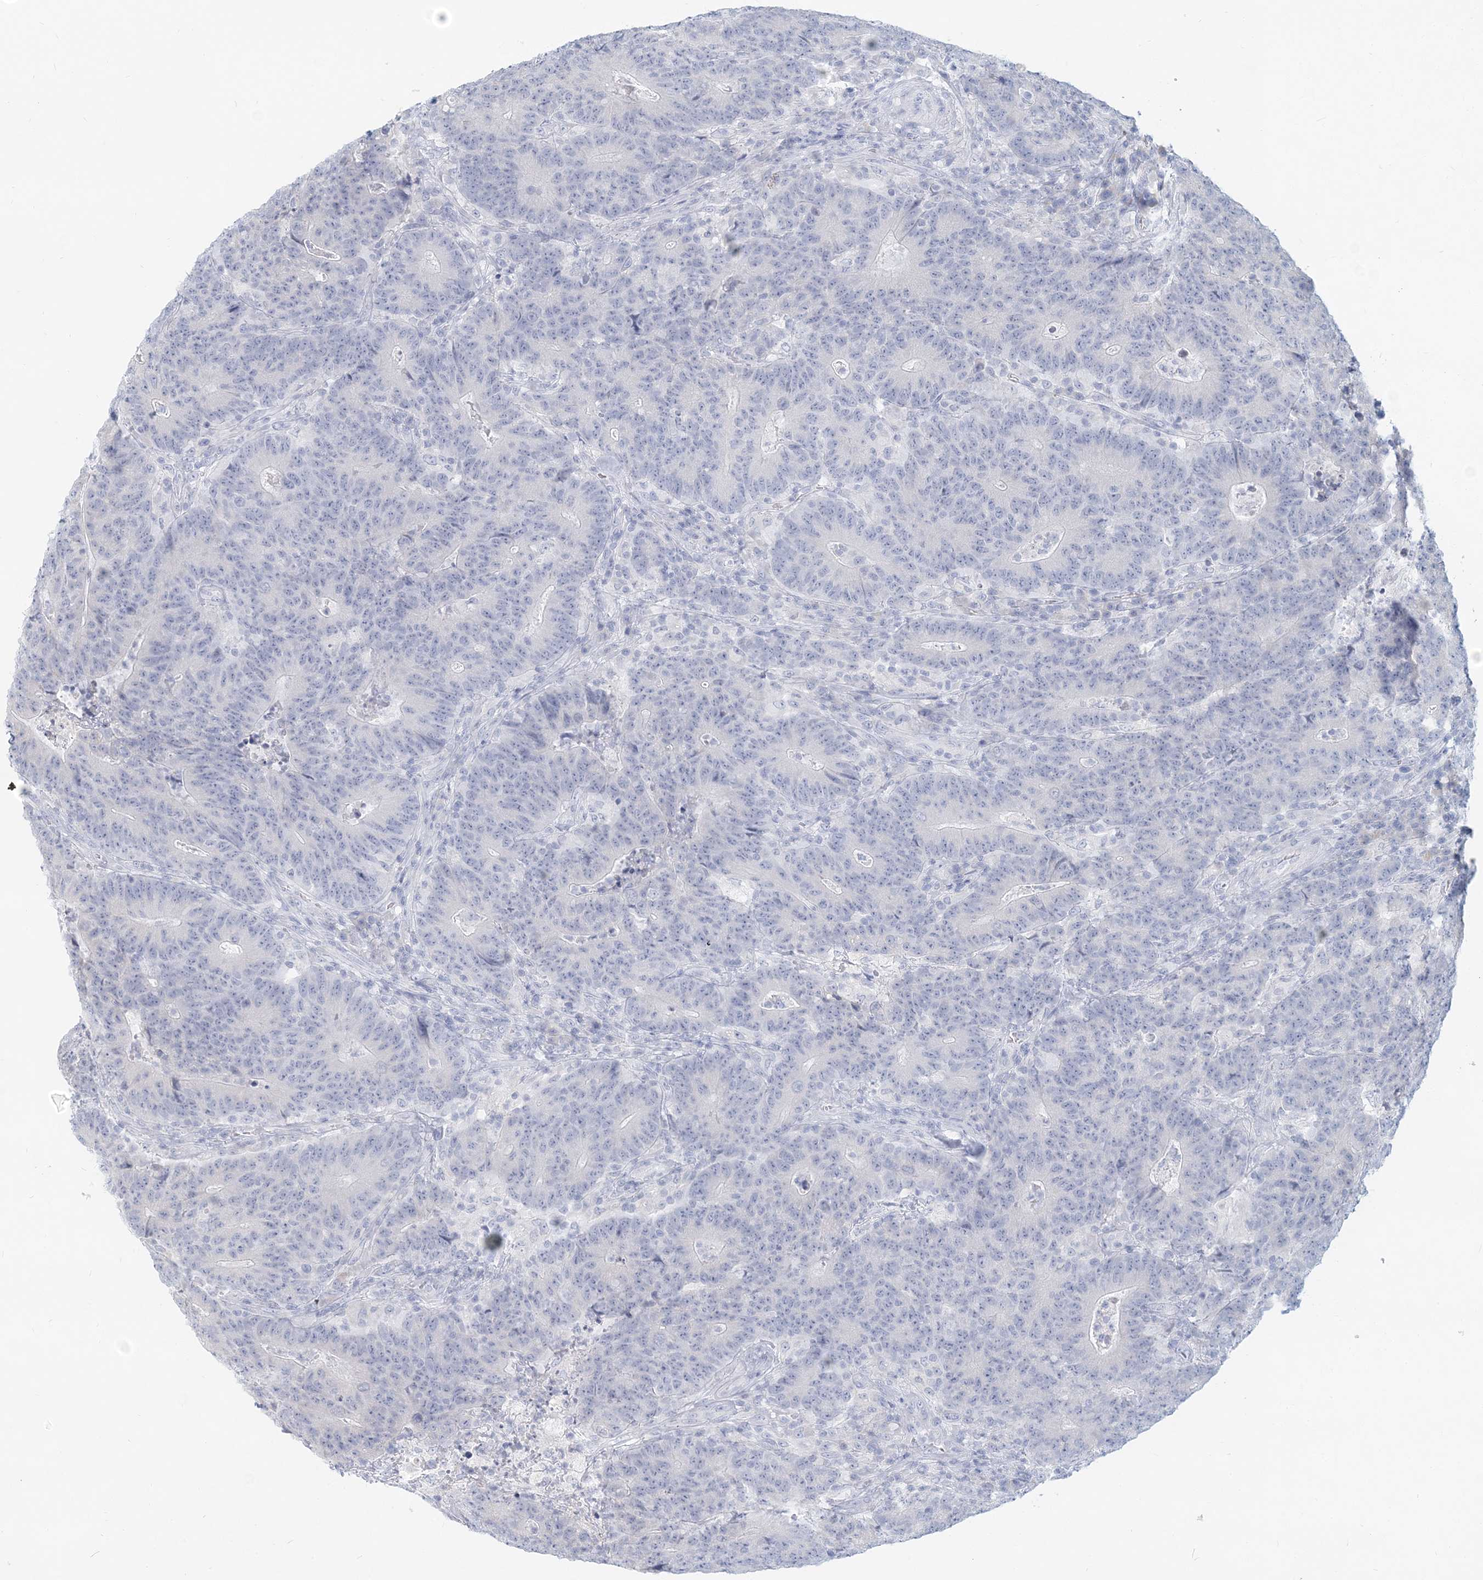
{"staining": {"intensity": "negative", "quantity": "none", "location": "none"}, "tissue": "colorectal cancer", "cell_type": "Tumor cells", "image_type": "cancer", "snomed": [{"axis": "morphology", "description": "Normal tissue, NOS"}, {"axis": "morphology", "description": "Adenocarcinoma, NOS"}, {"axis": "topography", "description": "Colon"}], "caption": "Immunohistochemistry histopathology image of adenocarcinoma (colorectal) stained for a protein (brown), which demonstrates no staining in tumor cells. (DAB (3,3'-diaminobenzidine) immunohistochemistry (IHC) with hematoxylin counter stain).", "gene": "CSN1S1", "patient": {"sex": "female", "age": 75}}